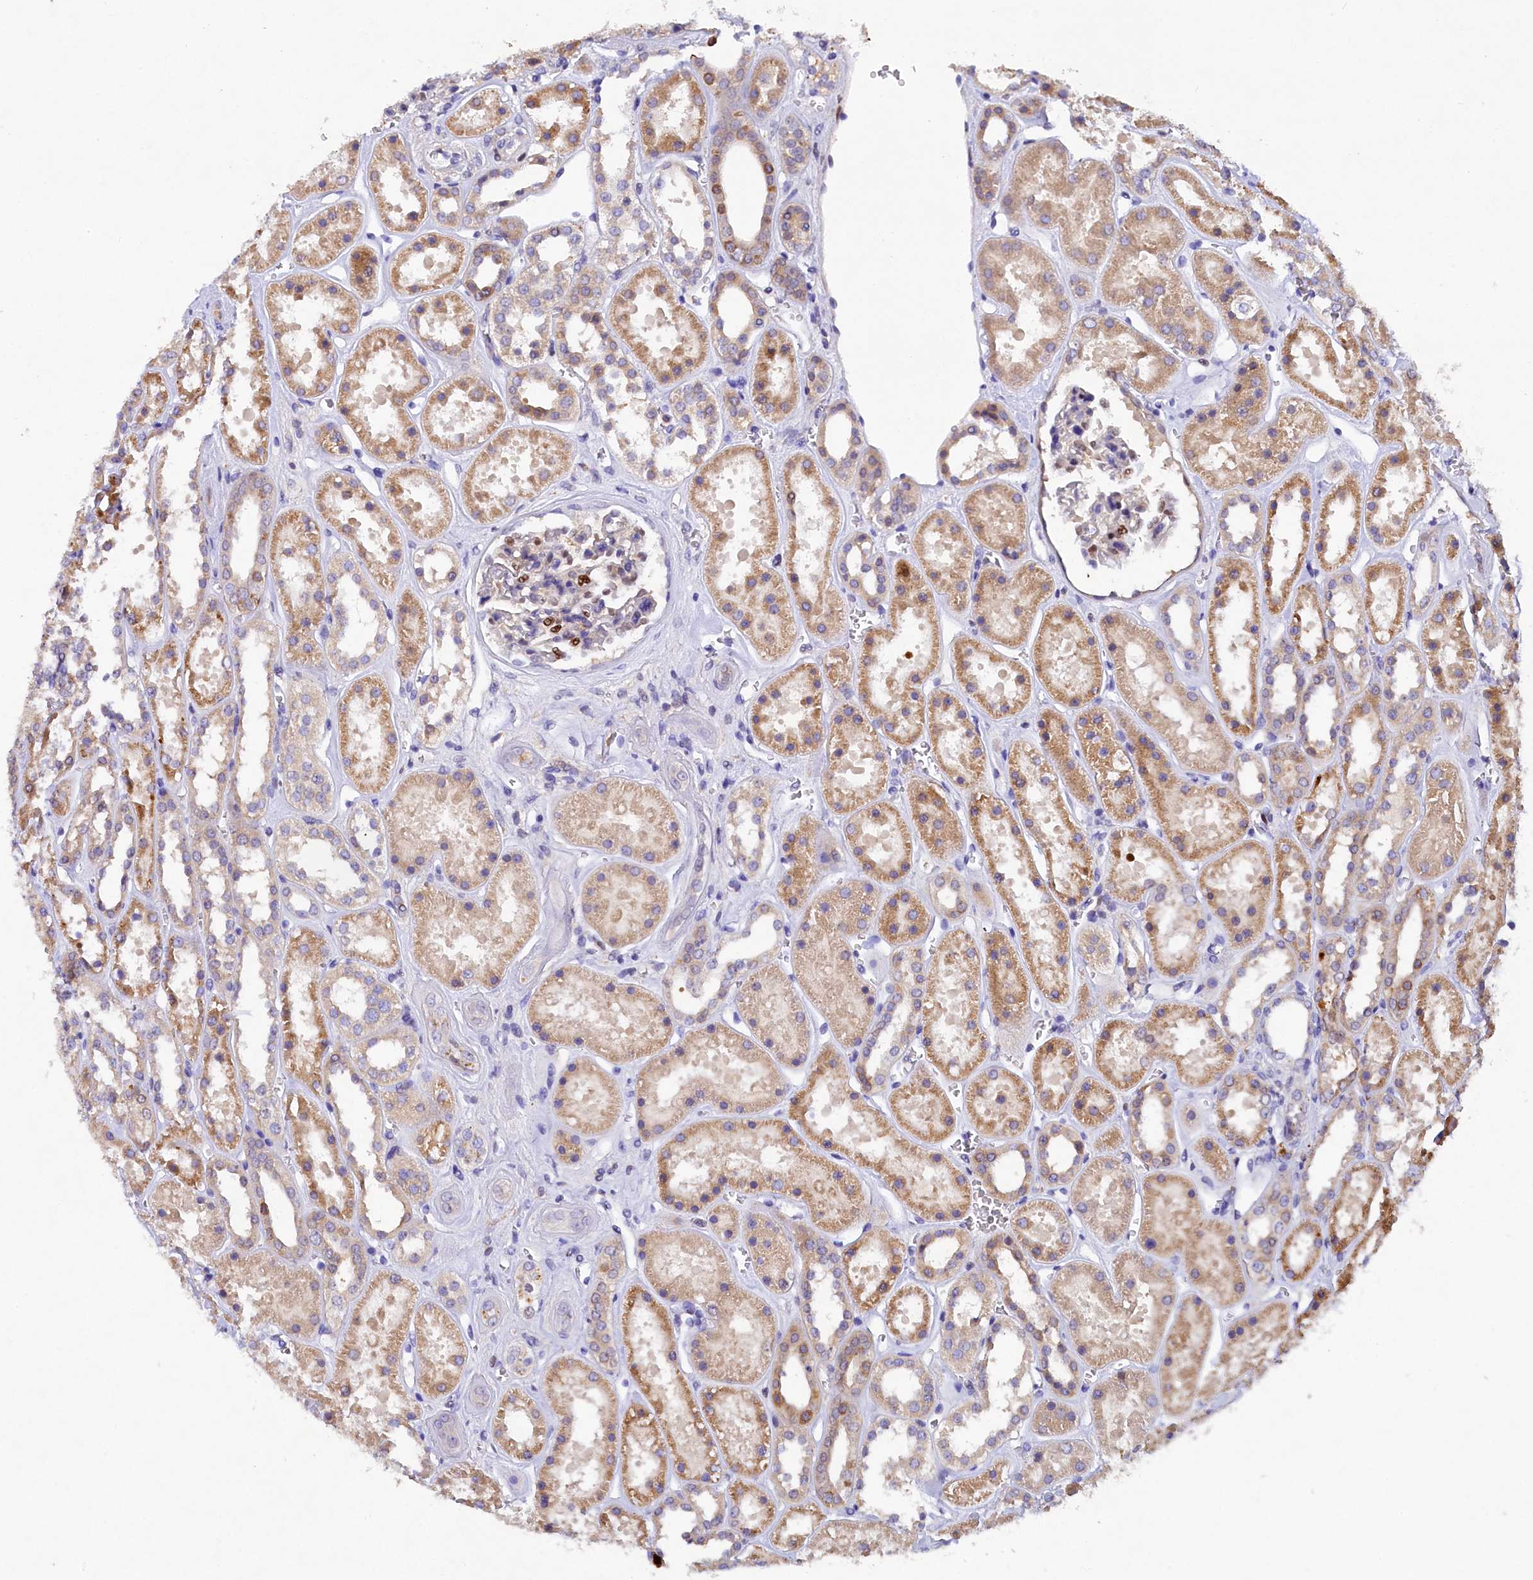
{"staining": {"intensity": "moderate", "quantity": "<25%", "location": "nuclear"}, "tissue": "kidney", "cell_type": "Cells in glomeruli", "image_type": "normal", "snomed": [{"axis": "morphology", "description": "Normal tissue, NOS"}, {"axis": "topography", "description": "Kidney"}], "caption": "Cells in glomeruli reveal low levels of moderate nuclear staining in approximately <25% of cells in benign human kidney.", "gene": "TGDS", "patient": {"sex": "female", "age": 41}}